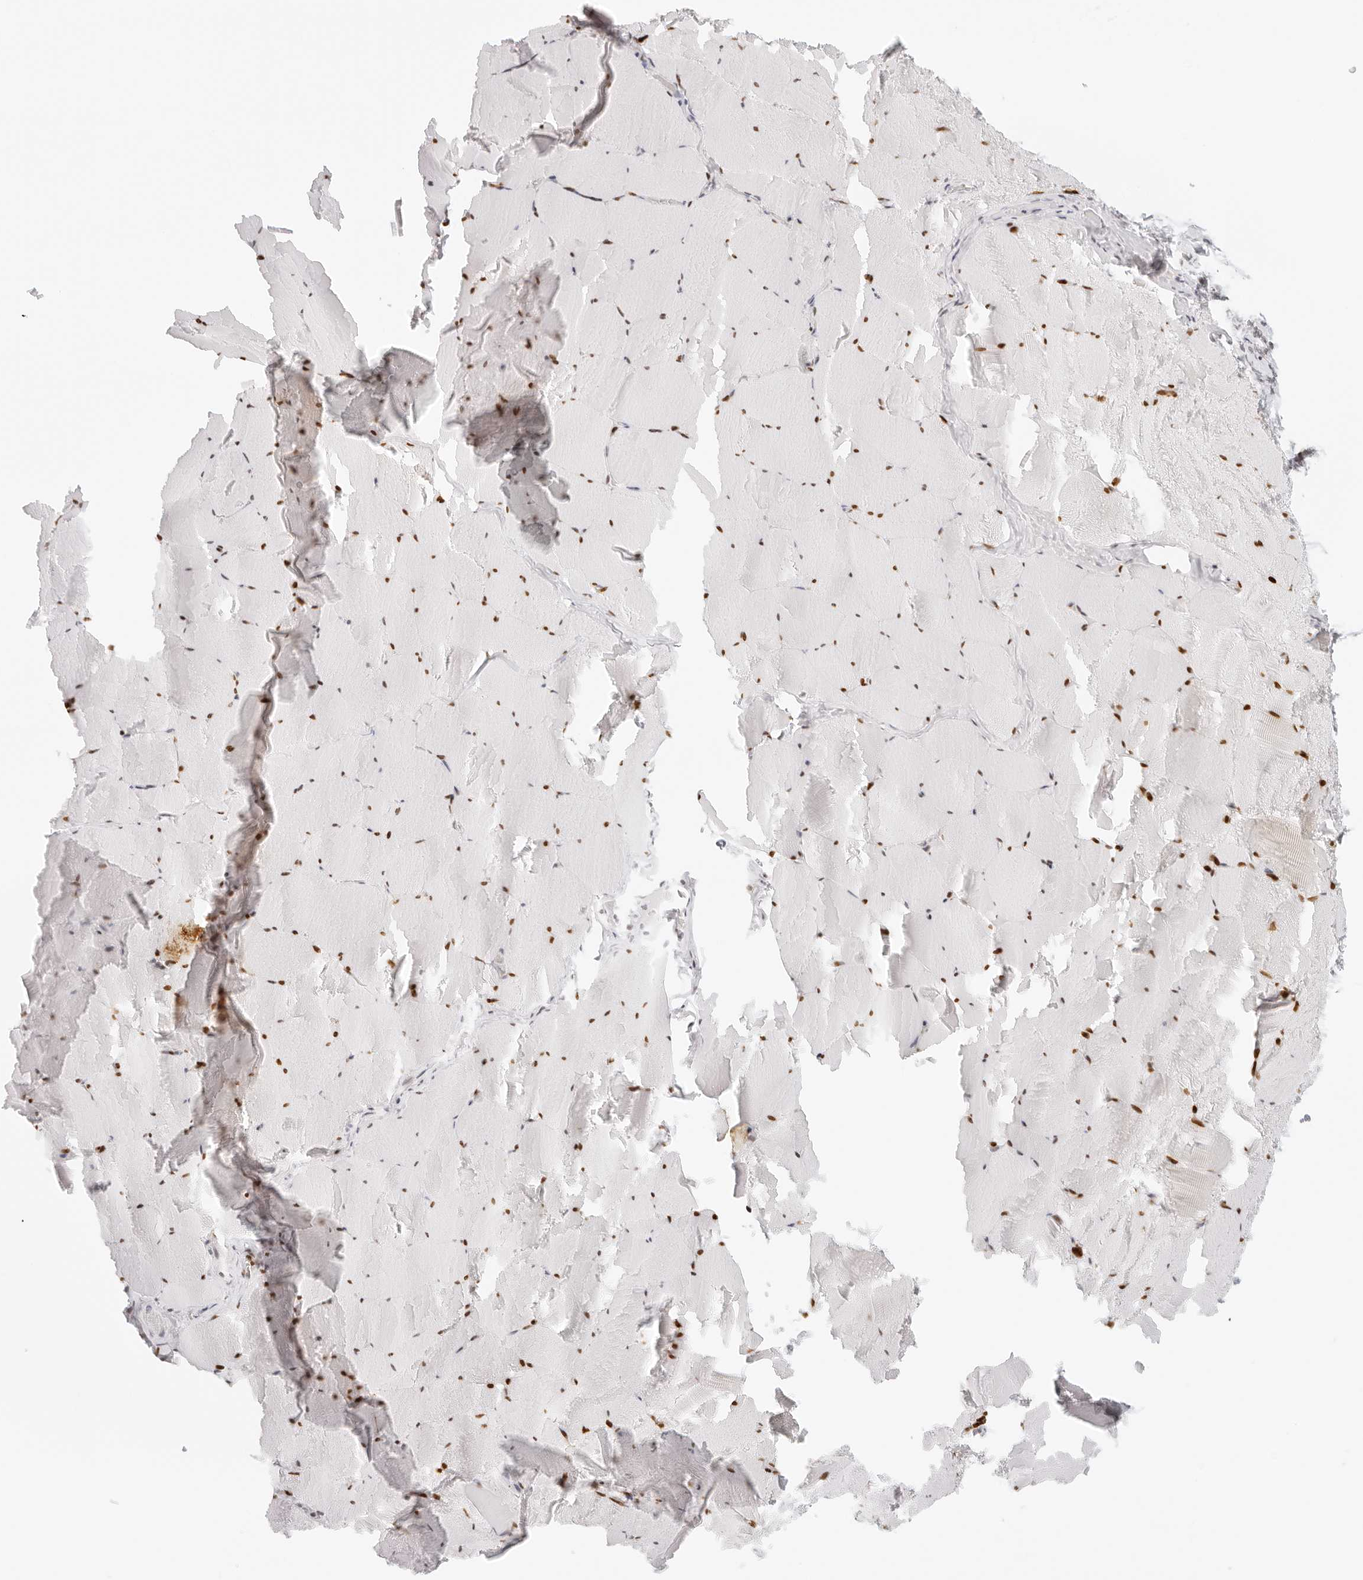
{"staining": {"intensity": "moderate", "quantity": ">75%", "location": "nuclear"}, "tissue": "skeletal muscle", "cell_type": "Myocytes", "image_type": "normal", "snomed": [{"axis": "morphology", "description": "Normal tissue, NOS"}, {"axis": "topography", "description": "Skeletal muscle"}], "caption": "Immunohistochemistry of benign skeletal muscle reveals medium levels of moderate nuclear expression in approximately >75% of myocytes.", "gene": "RCC1", "patient": {"sex": "male", "age": 62}}